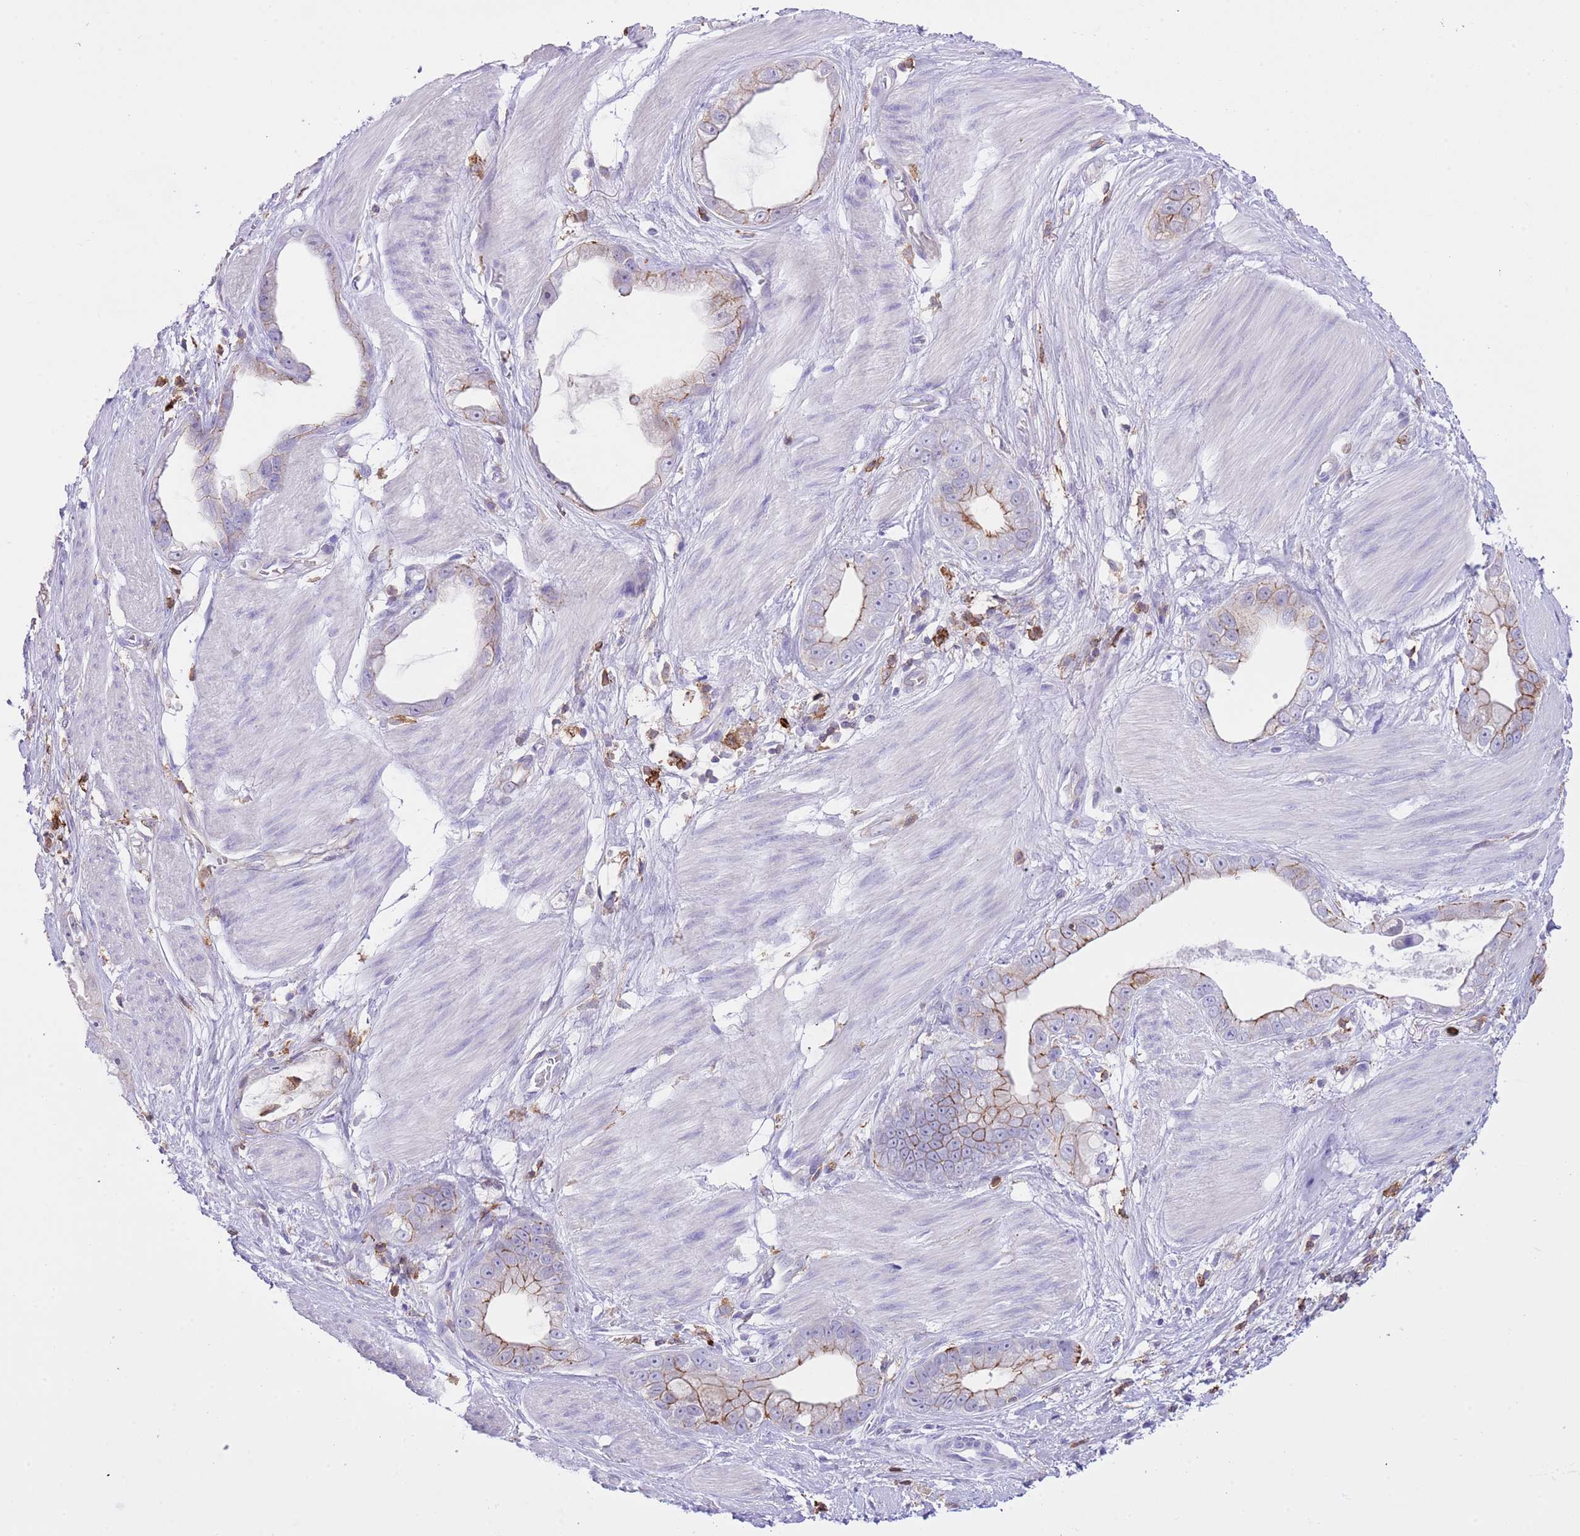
{"staining": {"intensity": "moderate", "quantity": "<25%", "location": "cytoplasmic/membranous"}, "tissue": "stomach cancer", "cell_type": "Tumor cells", "image_type": "cancer", "snomed": [{"axis": "morphology", "description": "Adenocarcinoma, NOS"}, {"axis": "topography", "description": "Stomach"}], "caption": "Brown immunohistochemical staining in stomach cancer (adenocarcinoma) reveals moderate cytoplasmic/membranous expression in approximately <25% of tumor cells.", "gene": "EFHD2", "patient": {"sex": "male", "age": 55}}